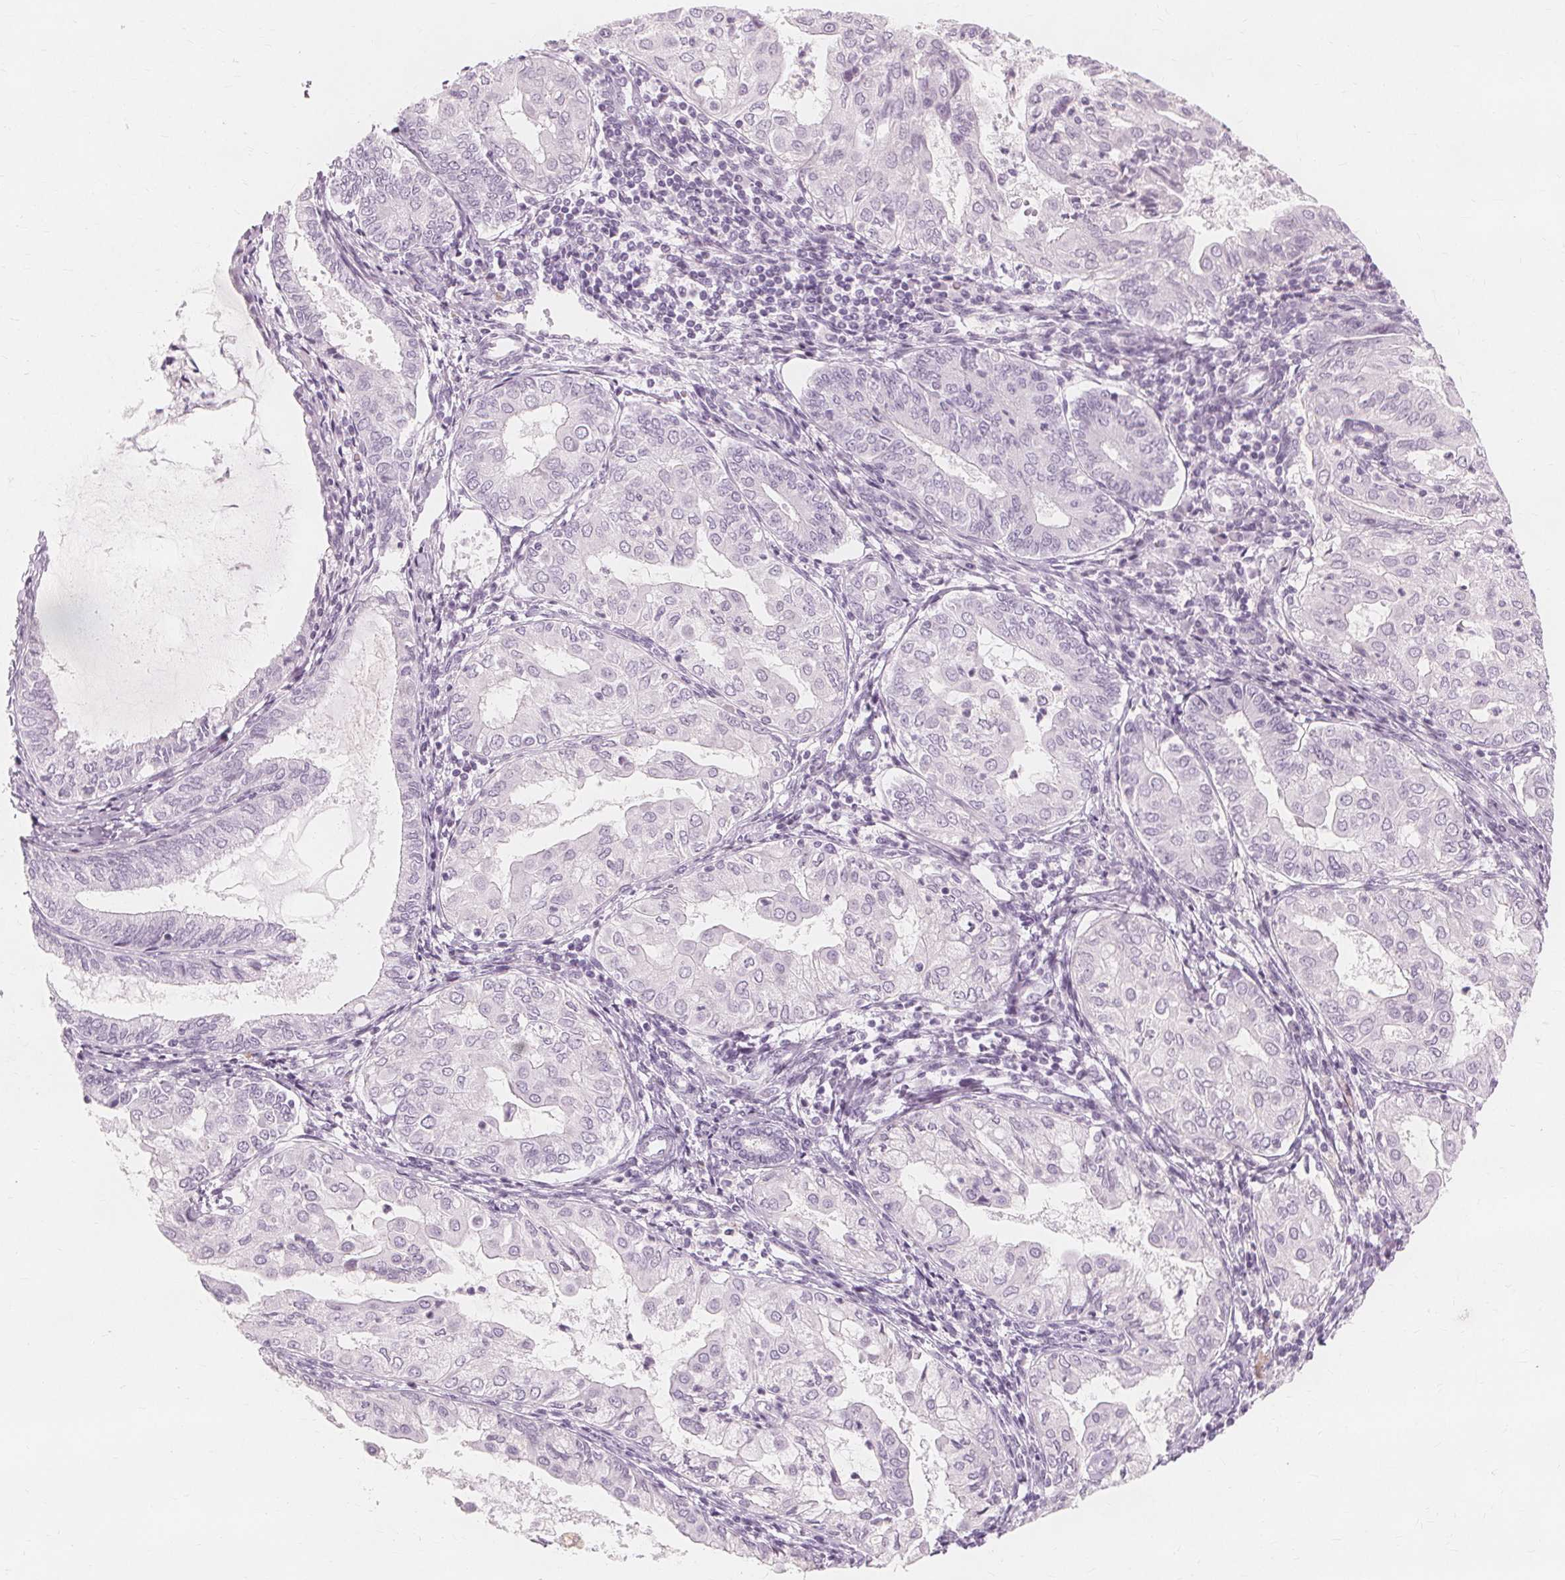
{"staining": {"intensity": "negative", "quantity": "none", "location": "none"}, "tissue": "endometrial cancer", "cell_type": "Tumor cells", "image_type": "cancer", "snomed": [{"axis": "morphology", "description": "Adenocarcinoma, NOS"}, {"axis": "topography", "description": "Endometrium"}], "caption": "Immunohistochemistry micrograph of adenocarcinoma (endometrial) stained for a protein (brown), which demonstrates no expression in tumor cells. (Brightfield microscopy of DAB IHC at high magnification).", "gene": "TFF1", "patient": {"sex": "female", "age": 68}}